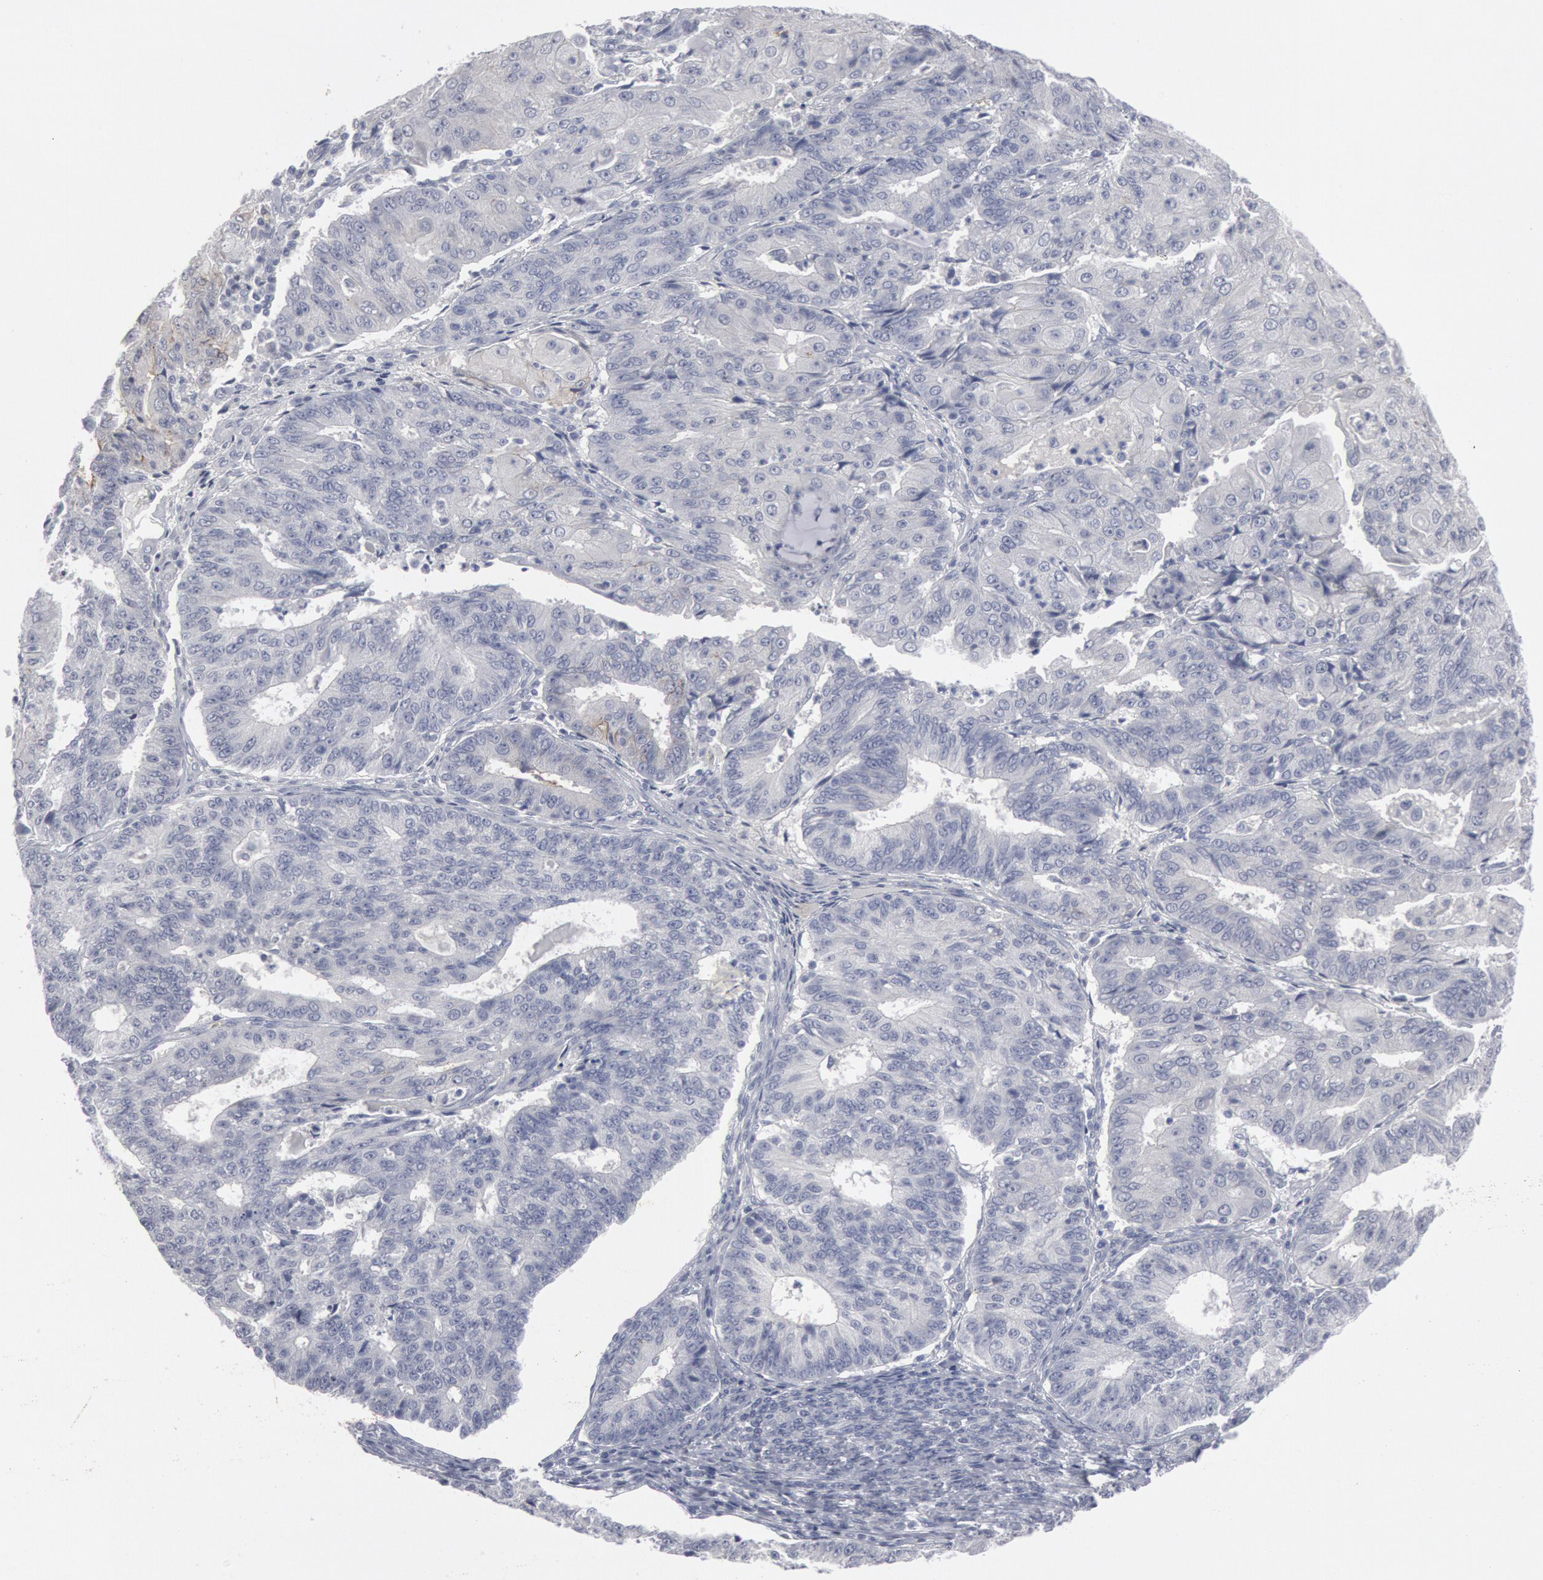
{"staining": {"intensity": "negative", "quantity": "none", "location": "none"}, "tissue": "endometrial cancer", "cell_type": "Tumor cells", "image_type": "cancer", "snomed": [{"axis": "morphology", "description": "Adenocarcinoma, NOS"}, {"axis": "topography", "description": "Endometrium"}], "caption": "Tumor cells show no significant protein staining in endometrial cancer. Nuclei are stained in blue.", "gene": "DMC1", "patient": {"sex": "female", "age": 56}}